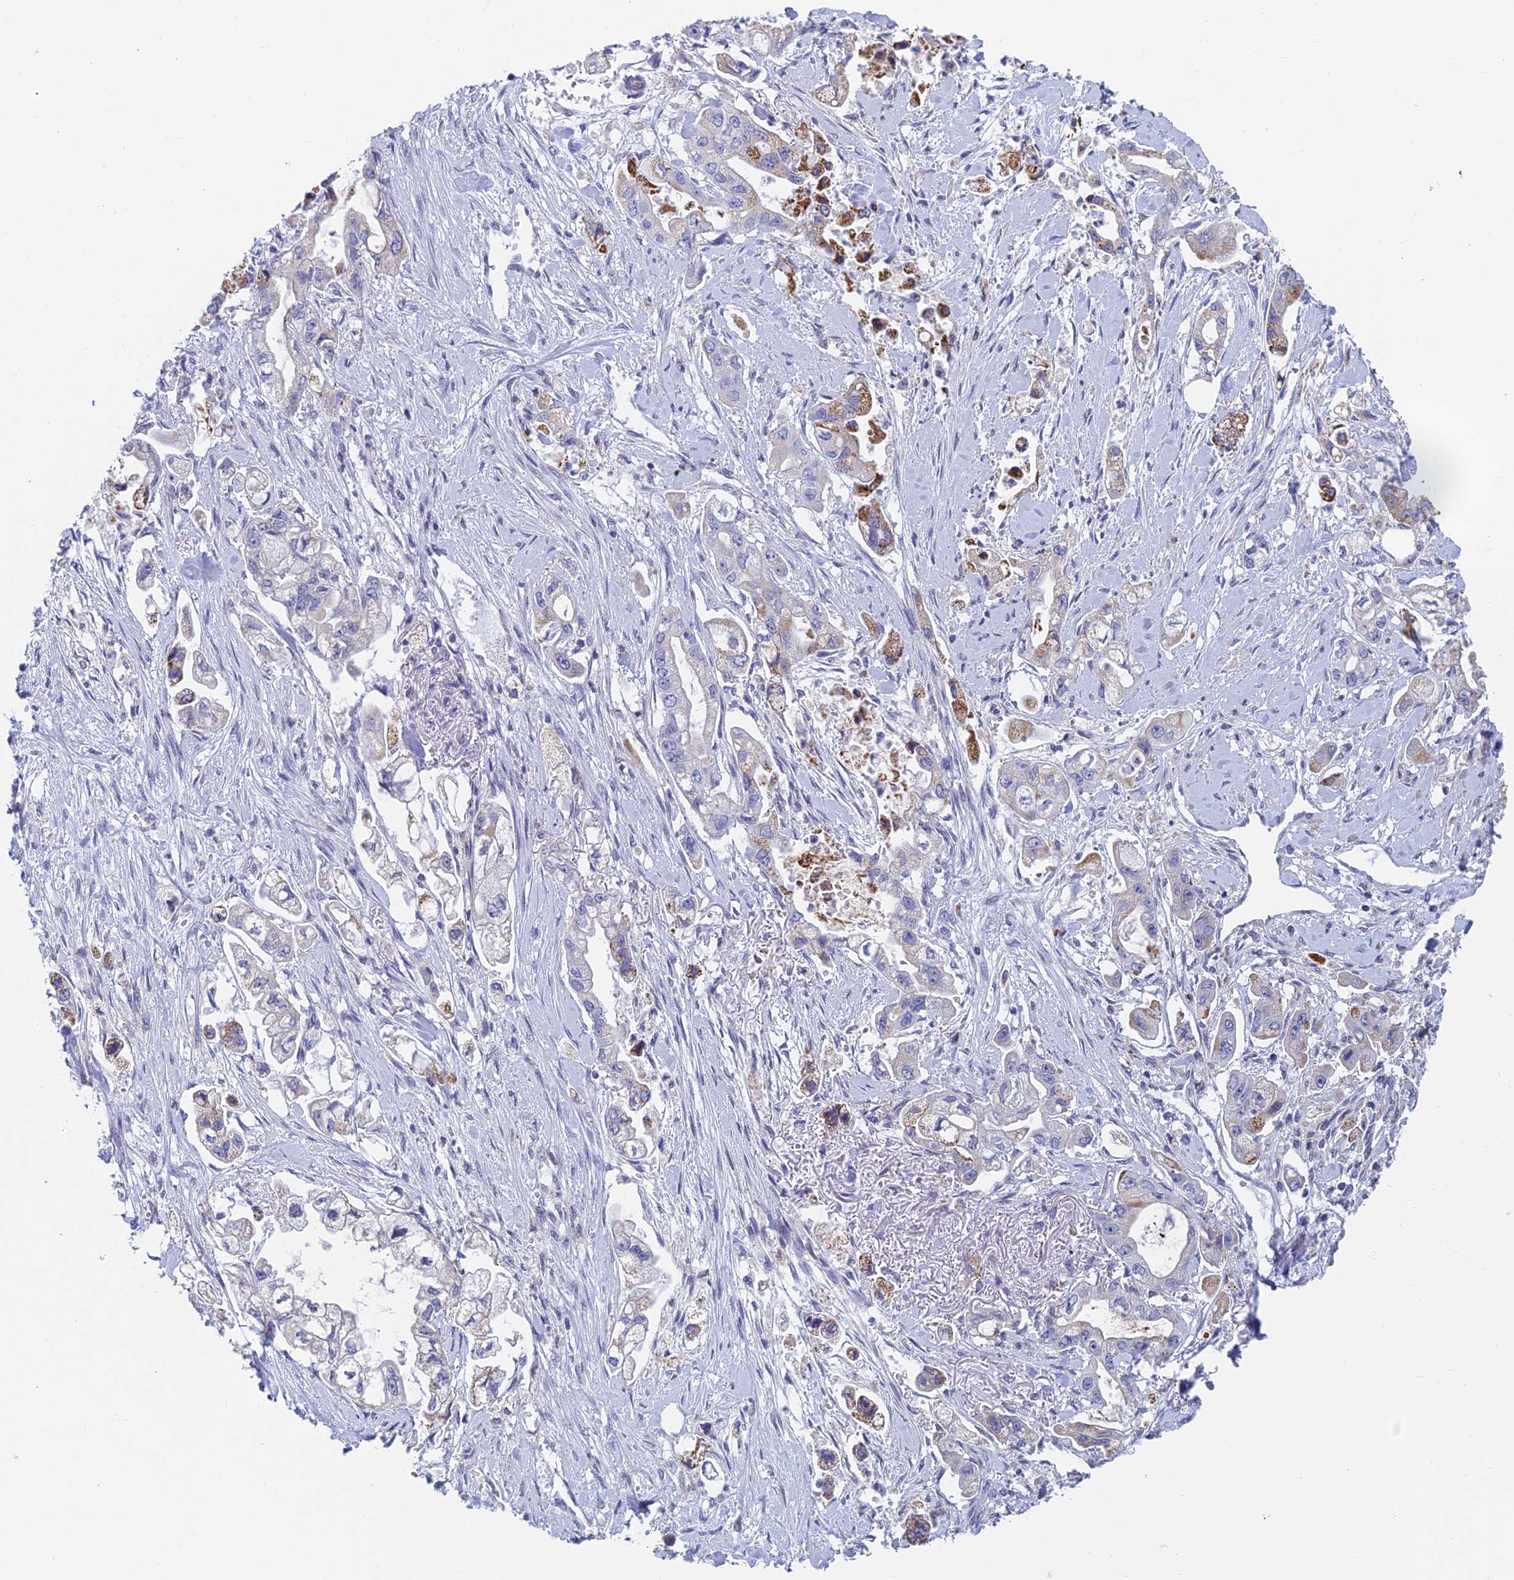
{"staining": {"intensity": "moderate", "quantity": "<25%", "location": "cytoplasmic/membranous"}, "tissue": "stomach cancer", "cell_type": "Tumor cells", "image_type": "cancer", "snomed": [{"axis": "morphology", "description": "Adenocarcinoma, NOS"}, {"axis": "topography", "description": "Stomach"}], "caption": "Protein staining of adenocarcinoma (stomach) tissue displays moderate cytoplasmic/membranous staining in approximately <25% of tumor cells.", "gene": "REXO5", "patient": {"sex": "male", "age": 62}}